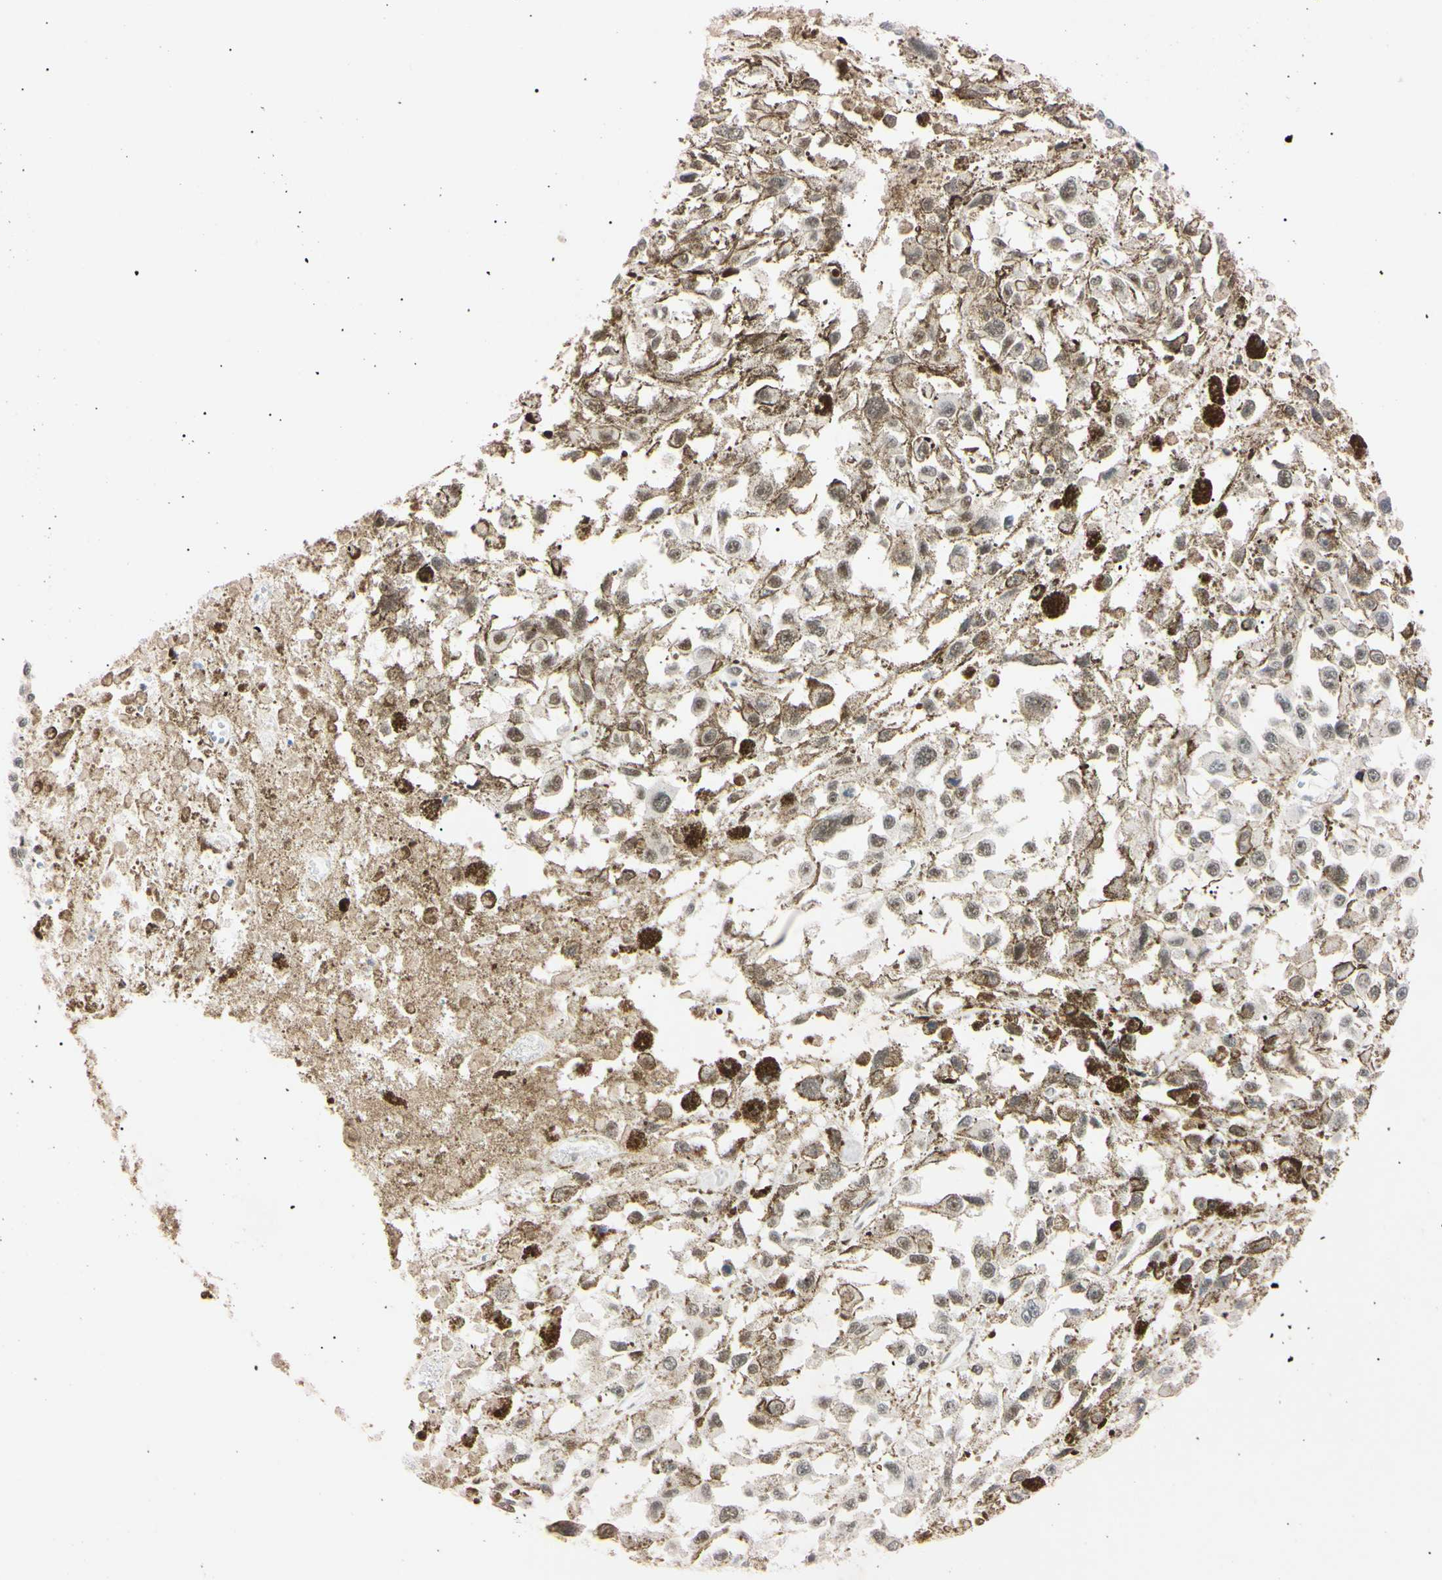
{"staining": {"intensity": "weak", "quantity": "25%-75%", "location": "nuclear"}, "tissue": "melanoma", "cell_type": "Tumor cells", "image_type": "cancer", "snomed": [{"axis": "morphology", "description": "Malignant melanoma, Metastatic site"}, {"axis": "topography", "description": "Lymph node"}], "caption": "This image reveals immunohistochemistry (IHC) staining of malignant melanoma (metastatic site), with low weak nuclear expression in approximately 25%-75% of tumor cells.", "gene": "ZNF134", "patient": {"sex": "male", "age": 59}}